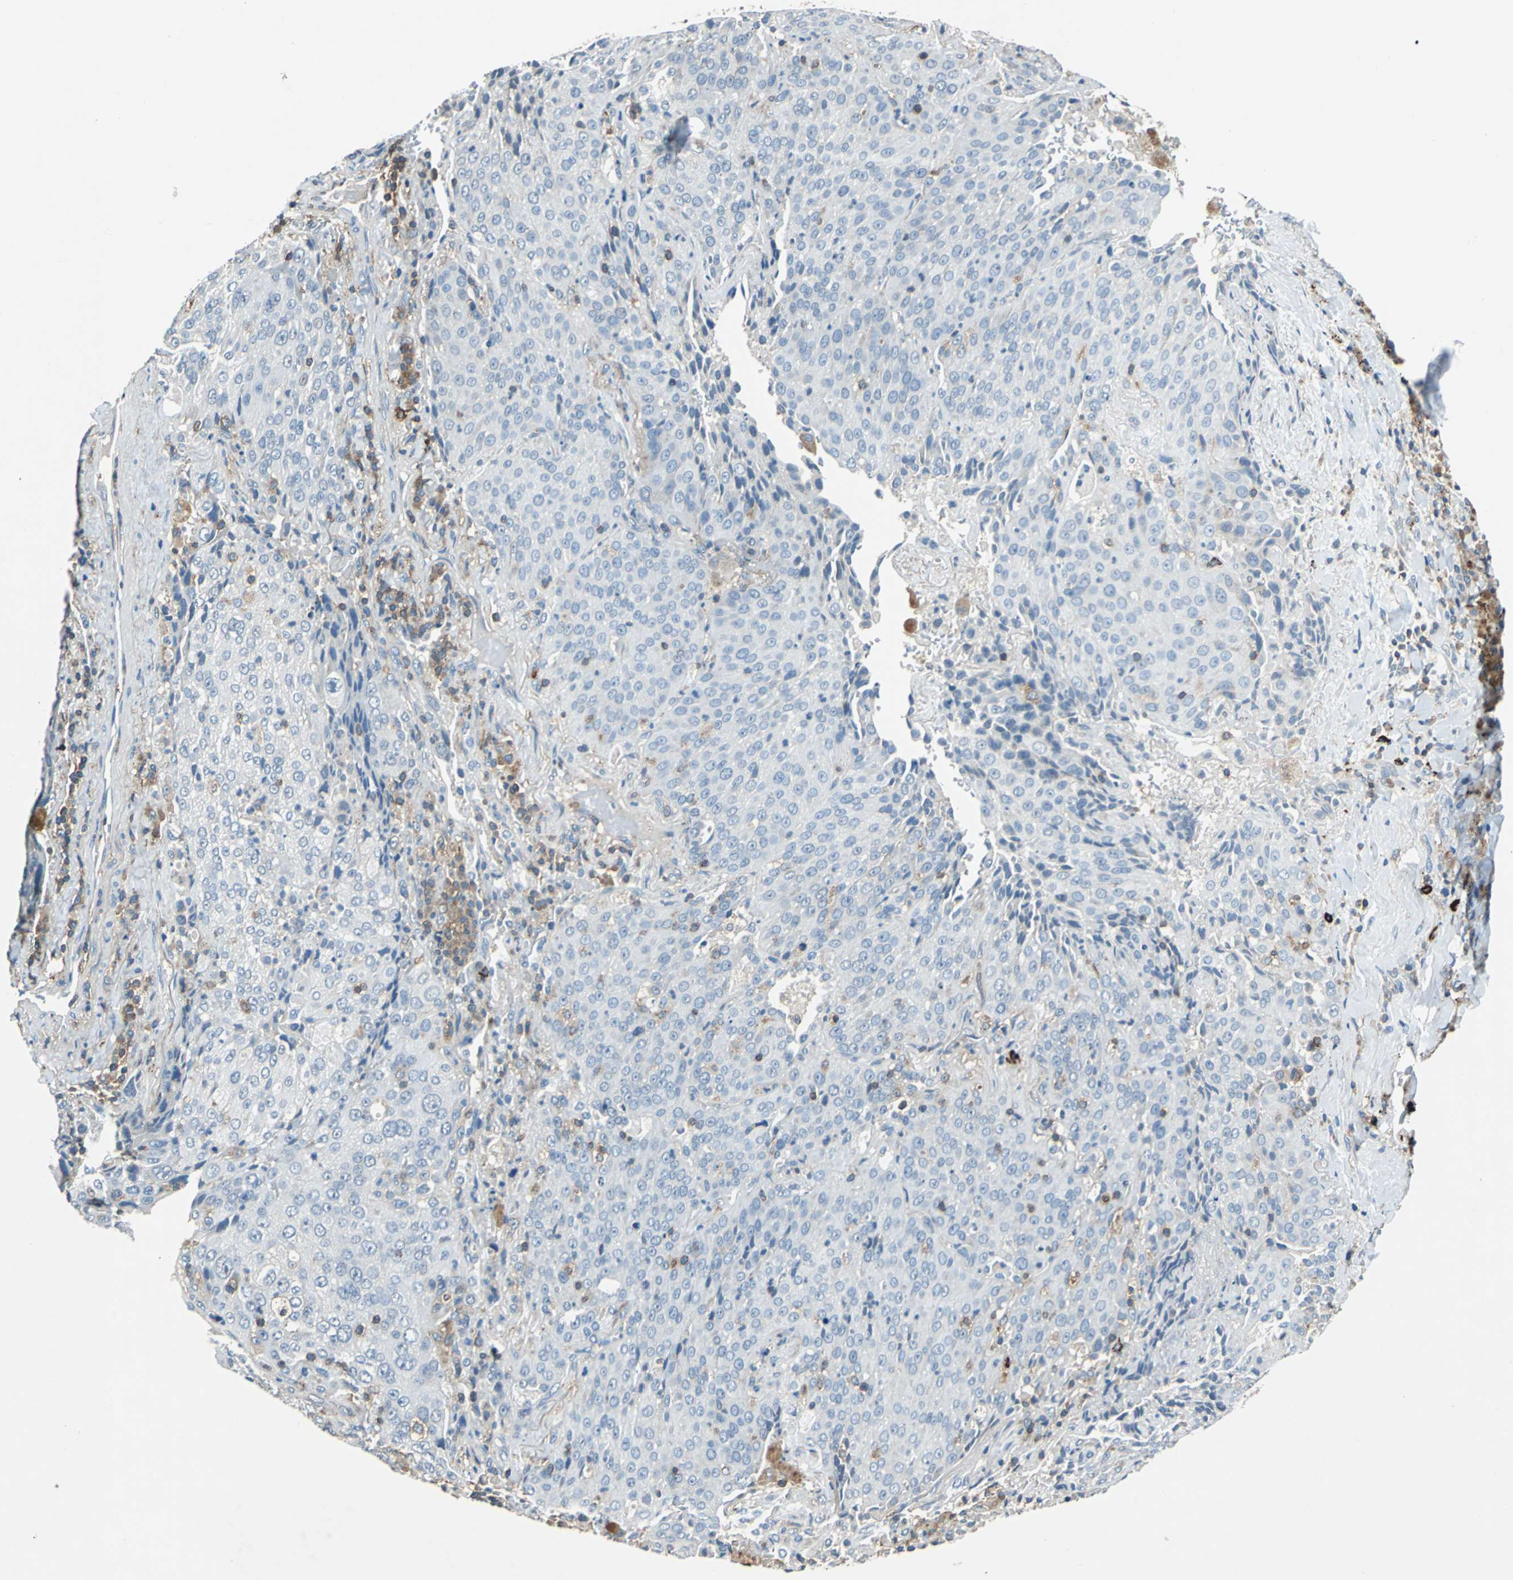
{"staining": {"intensity": "negative", "quantity": "none", "location": "none"}, "tissue": "lung cancer", "cell_type": "Tumor cells", "image_type": "cancer", "snomed": [{"axis": "morphology", "description": "Squamous cell carcinoma, NOS"}, {"axis": "topography", "description": "Lung"}], "caption": "High magnification brightfield microscopy of lung cancer (squamous cell carcinoma) stained with DAB (brown) and counterstained with hematoxylin (blue): tumor cells show no significant positivity.", "gene": "SLC19A2", "patient": {"sex": "male", "age": 54}}